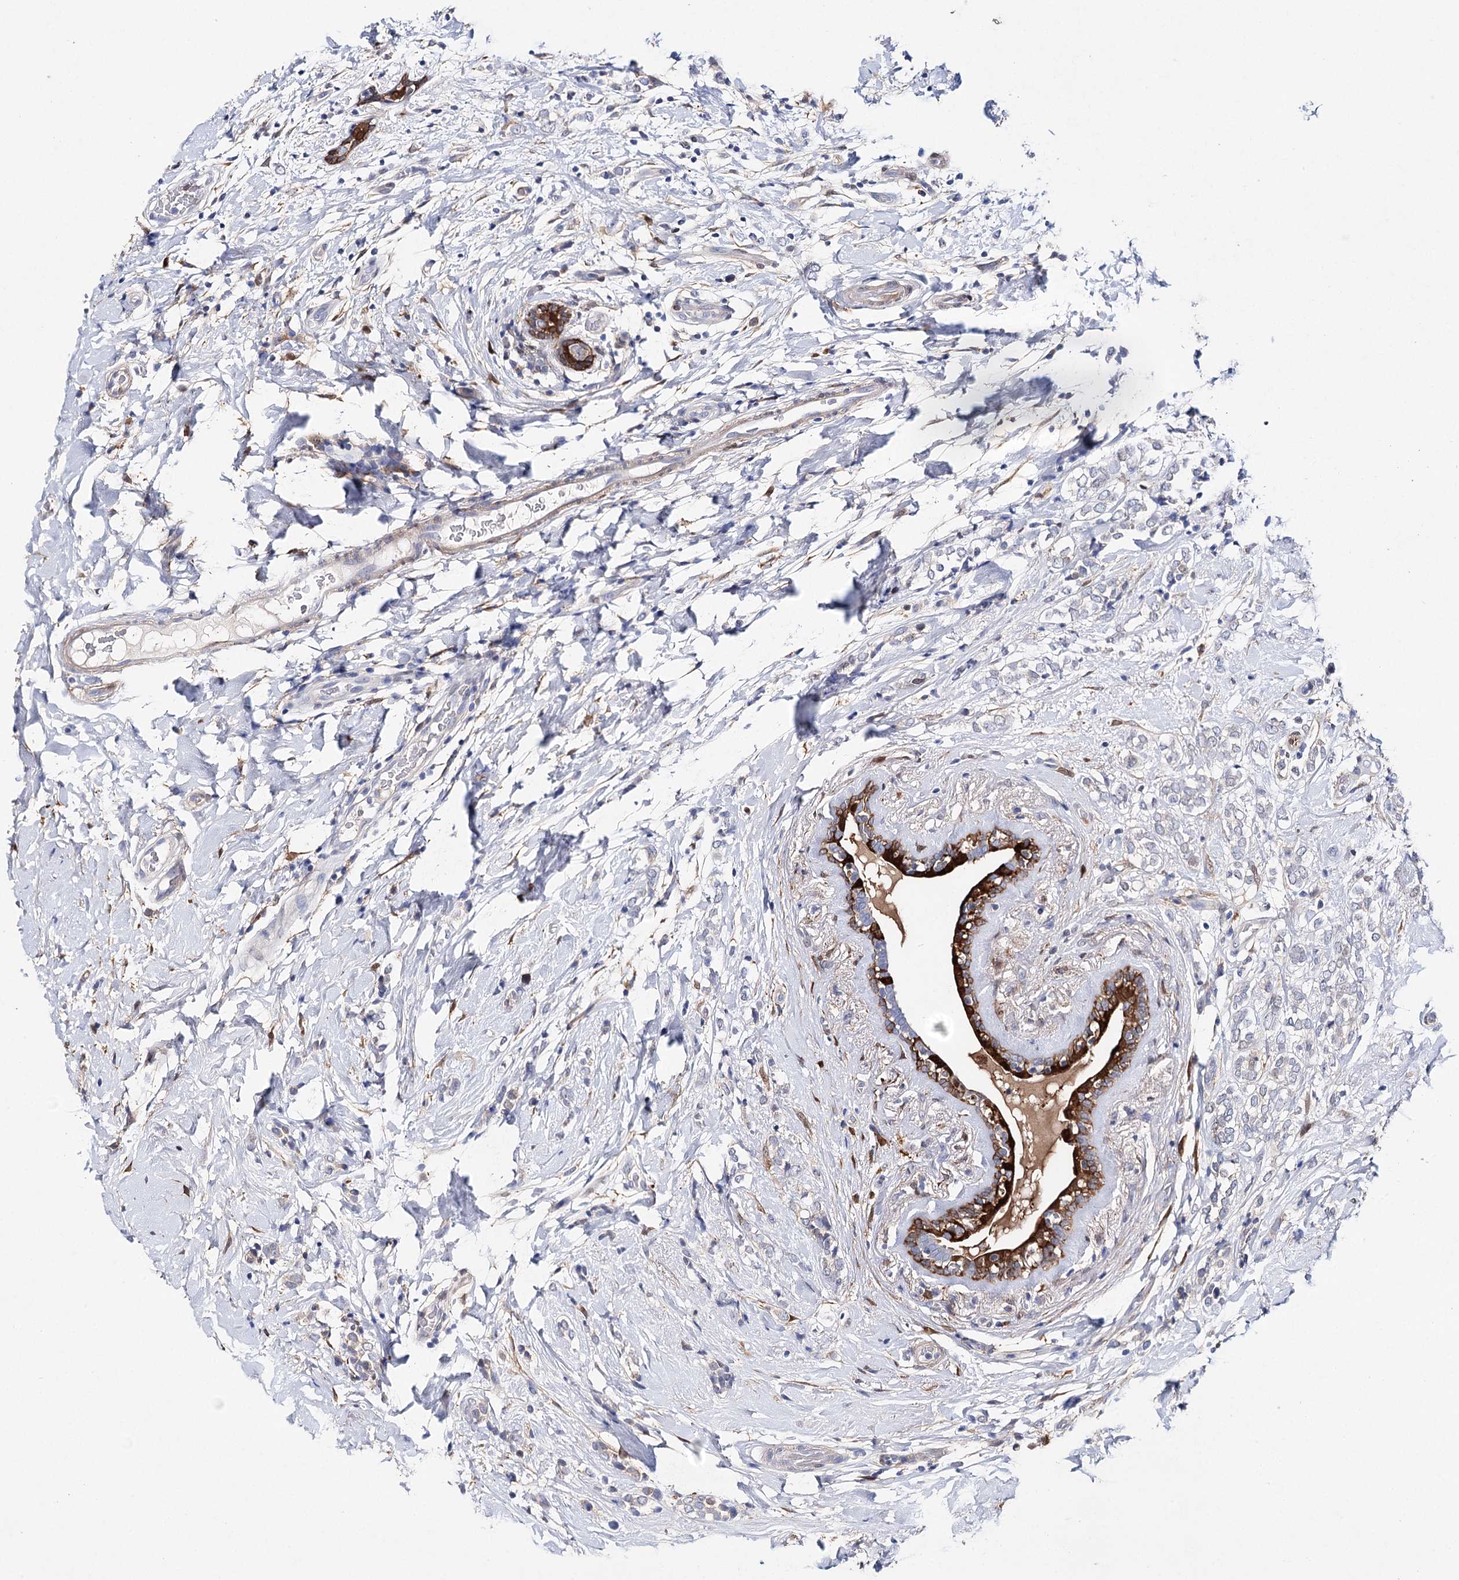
{"staining": {"intensity": "weak", "quantity": "<25%", "location": "cytoplasmic/membranous"}, "tissue": "breast cancer", "cell_type": "Tumor cells", "image_type": "cancer", "snomed": [{"axis": "morphology", "description": "Normal tissue, NOS"}, {"axis": "morphology", "description": "Lobular carcinoma"}, {"axis": "topography", "description": "Breast"}], "caption": "A high-resolution histopathology image shows immunohistochemistry staining of breast lobular carcinoma, which reveals no significant expression in tumor cells.", "gene": "CFAP46", "patient": {"sex": "female", "age": 47}}